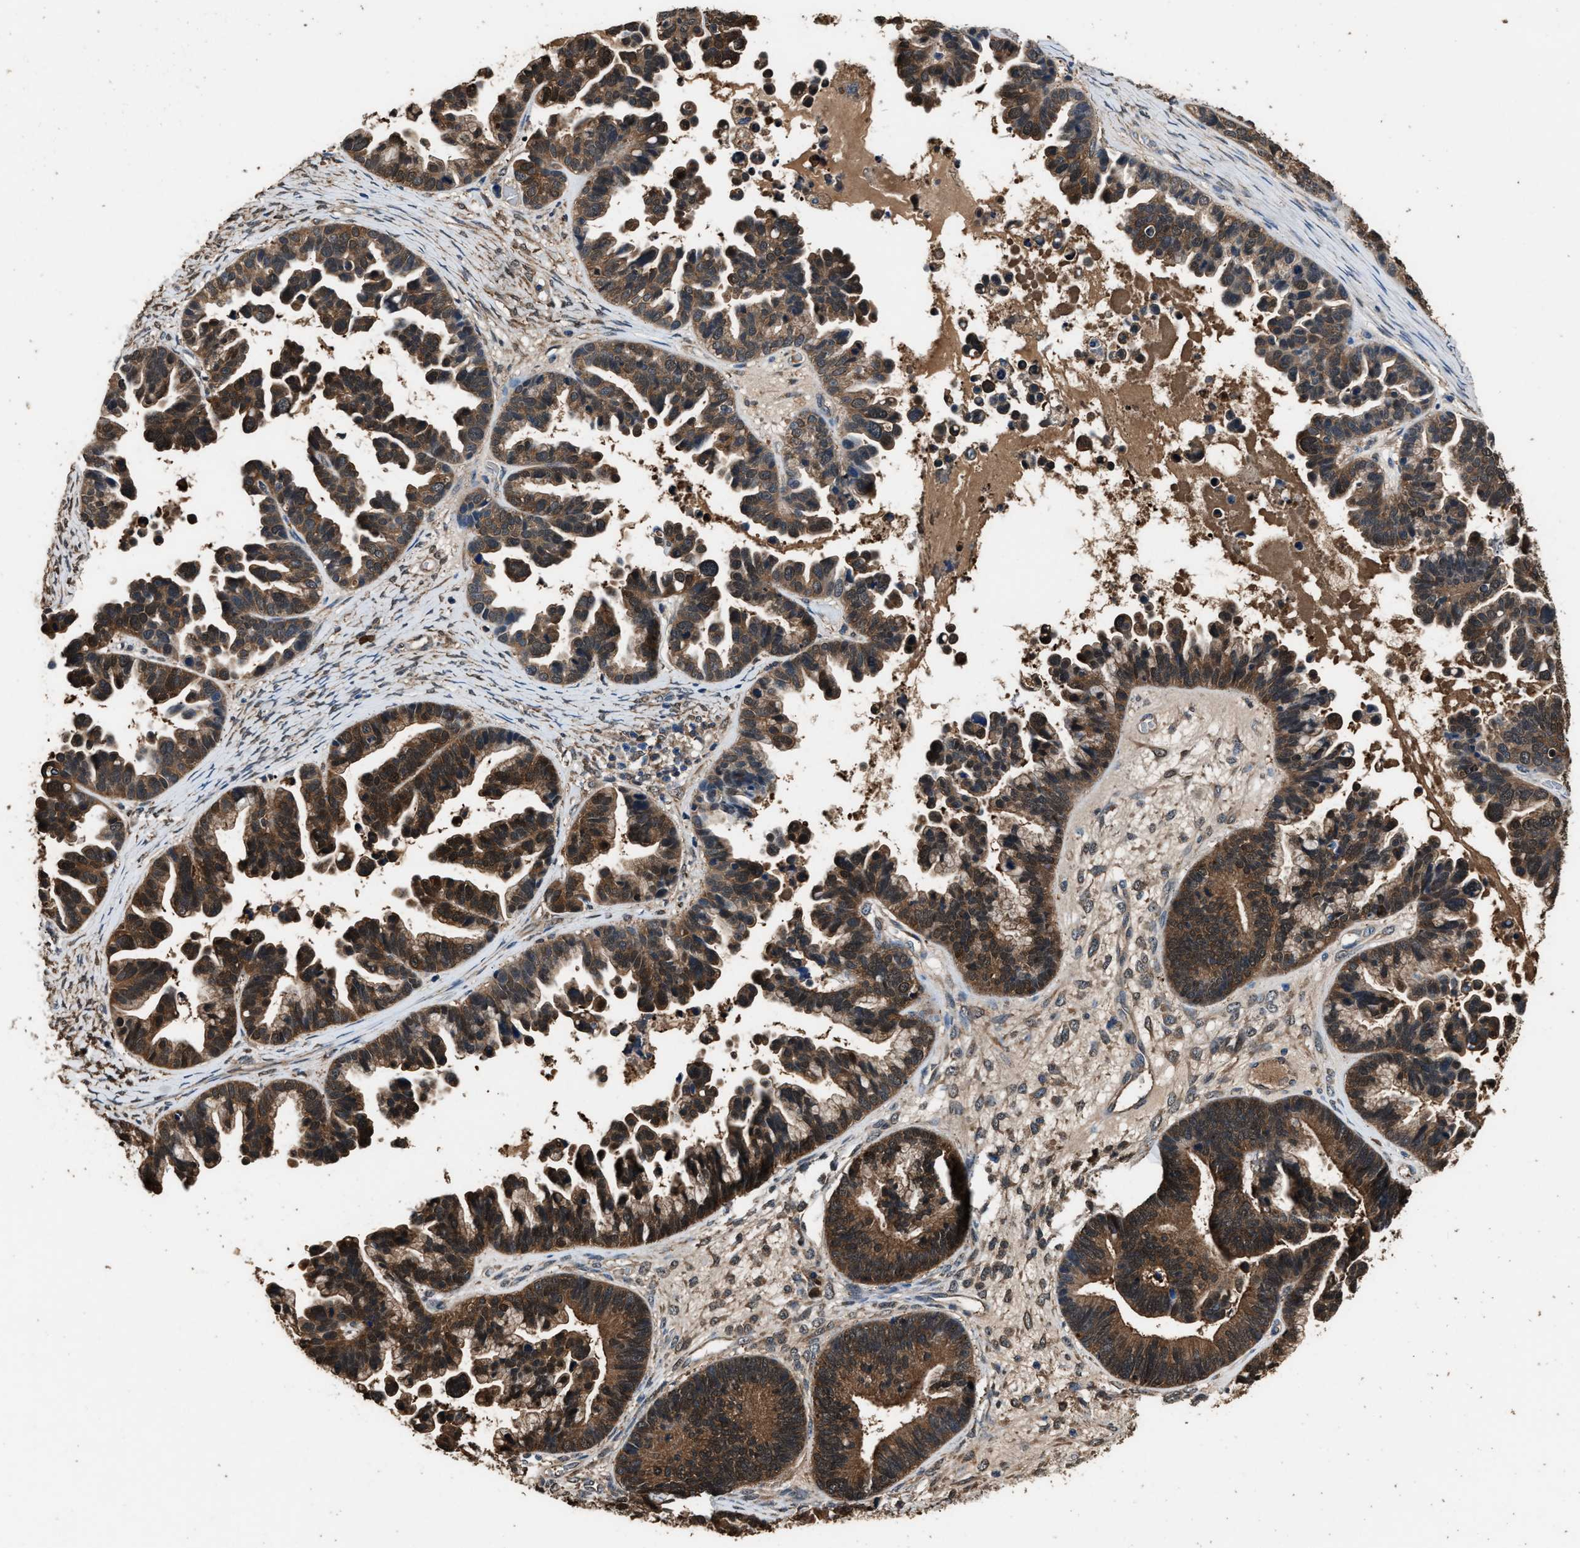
{"staining": {"intensity": "moderate", "quantity": ">75%", "location": "cytoplasmic/membranous"}, "tissue": "ovarian cancer", "cell_type": "Tumor cells", "image_type": "cancer", "snomed": [{"axis": "morphology", "description": "Cystadenocarcinoma, serous, NOS"}, {"axis": "topography", "description": "Ovary"}], "caption": "Immunohistochemical staining of human ovarian cancer reveals moderate cytoplasmic/membranous protein expression in about >75% of tumor cells.", "gene": "GSTP1", "patient": {"sex": "female", "age": 56}}